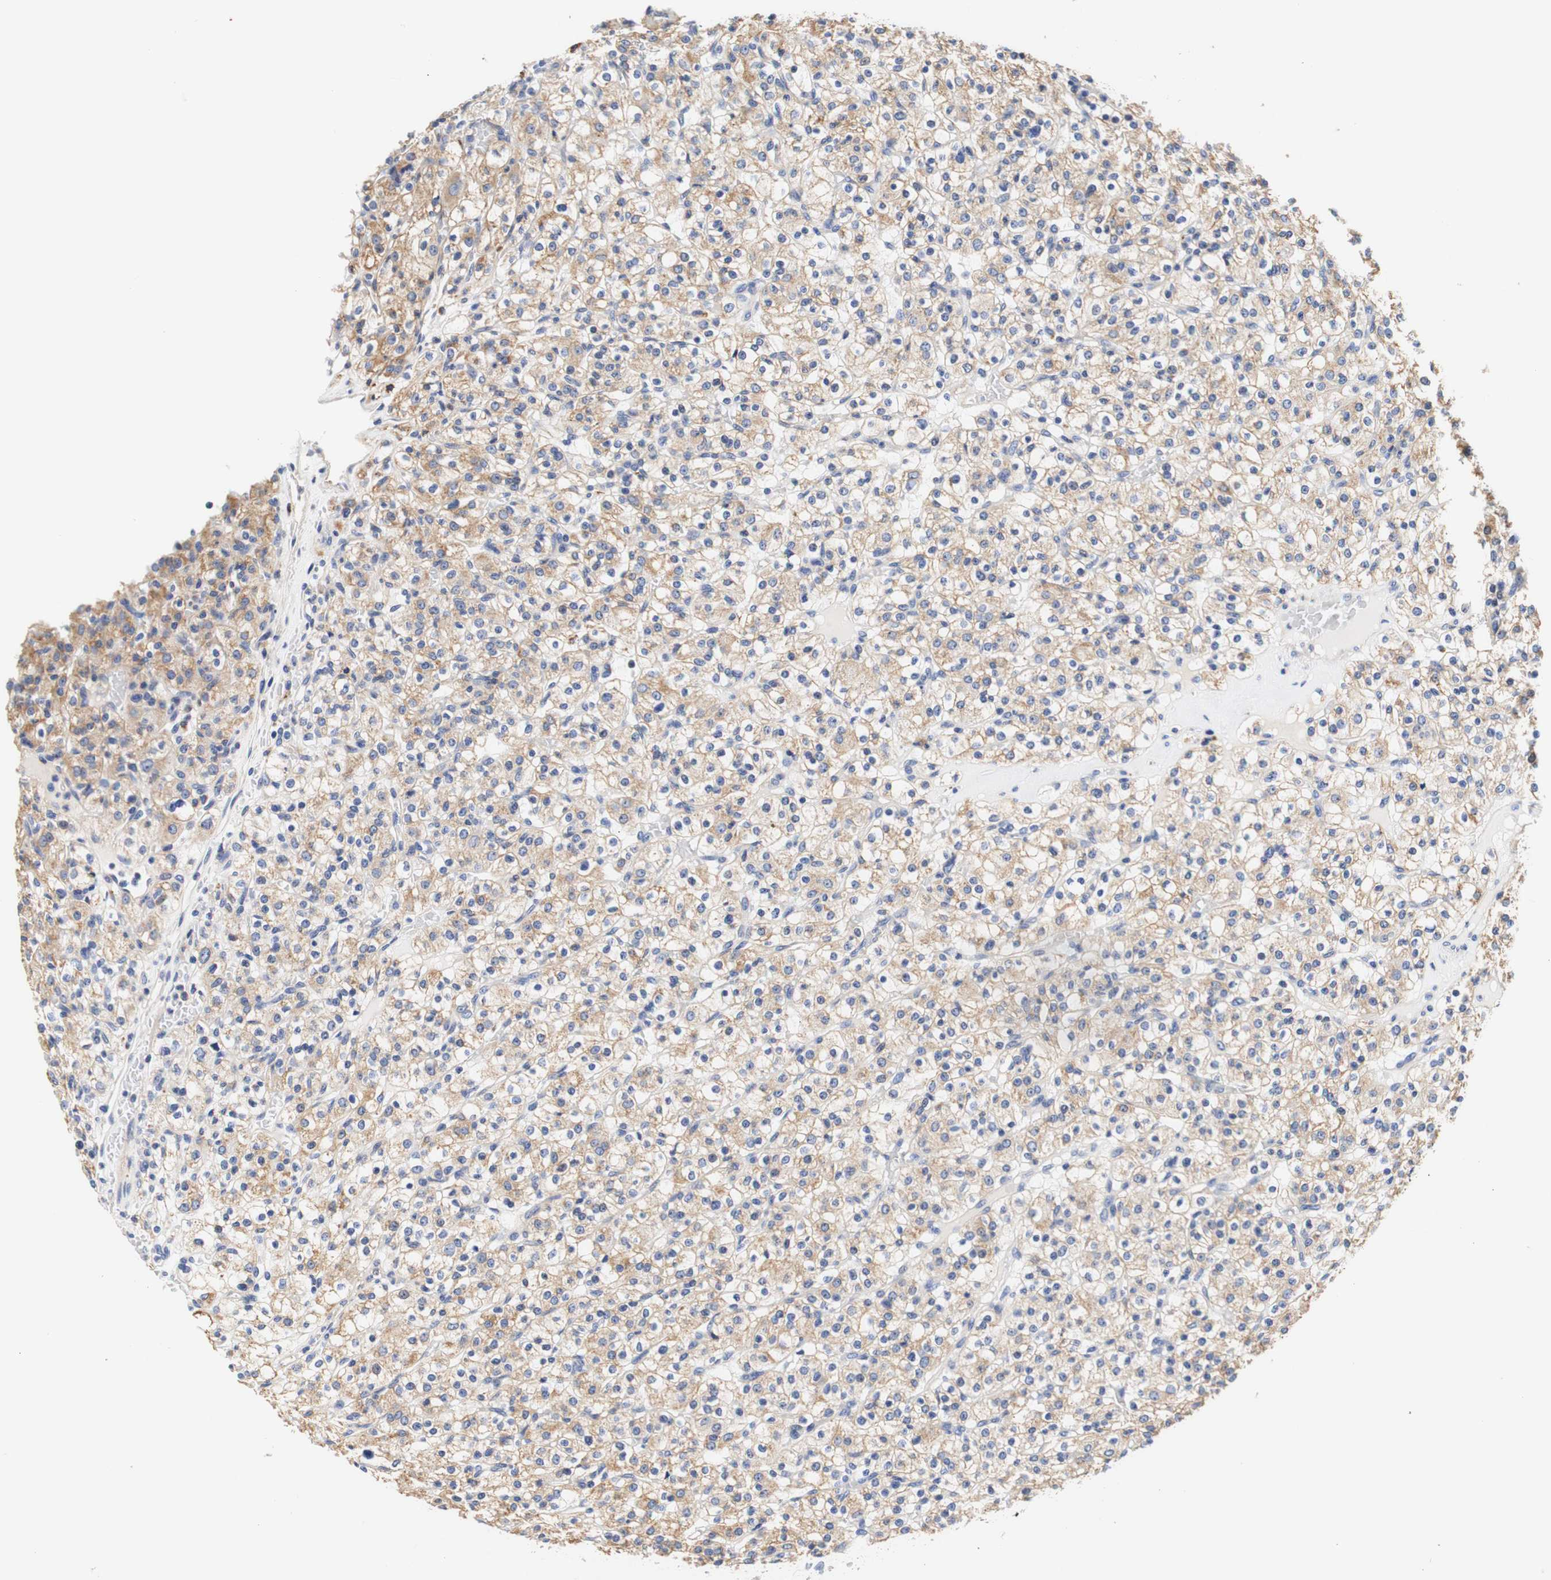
{"staining": {"intensity": "moderate", "quantity": ">75%", "location": "cytoplasmic/membranous"}, "tissue": "renal cancer", "cell_type": "Tumor cells", "image_type": "cancer", "snomed": [{"axis": "morphology", "description": "Normal tissue, NOS"}, {"axis": "morphology", "description": "Adenocarcinoma, NOS"}, {"axis": "topography", "description": "Kidney"}], "caption": "IHC of human renal cancer (adenocarcinoma) displays medium levels of moderate cytoplasmic/membranous expression in about >75% of tumor cells. (DAB (3,3'-diaminobenzidine) IHC, brown staining for protein, blue staining for nuclei).", "gene": "CAMK4", "patient": {"sex": "female", "age": 72}}